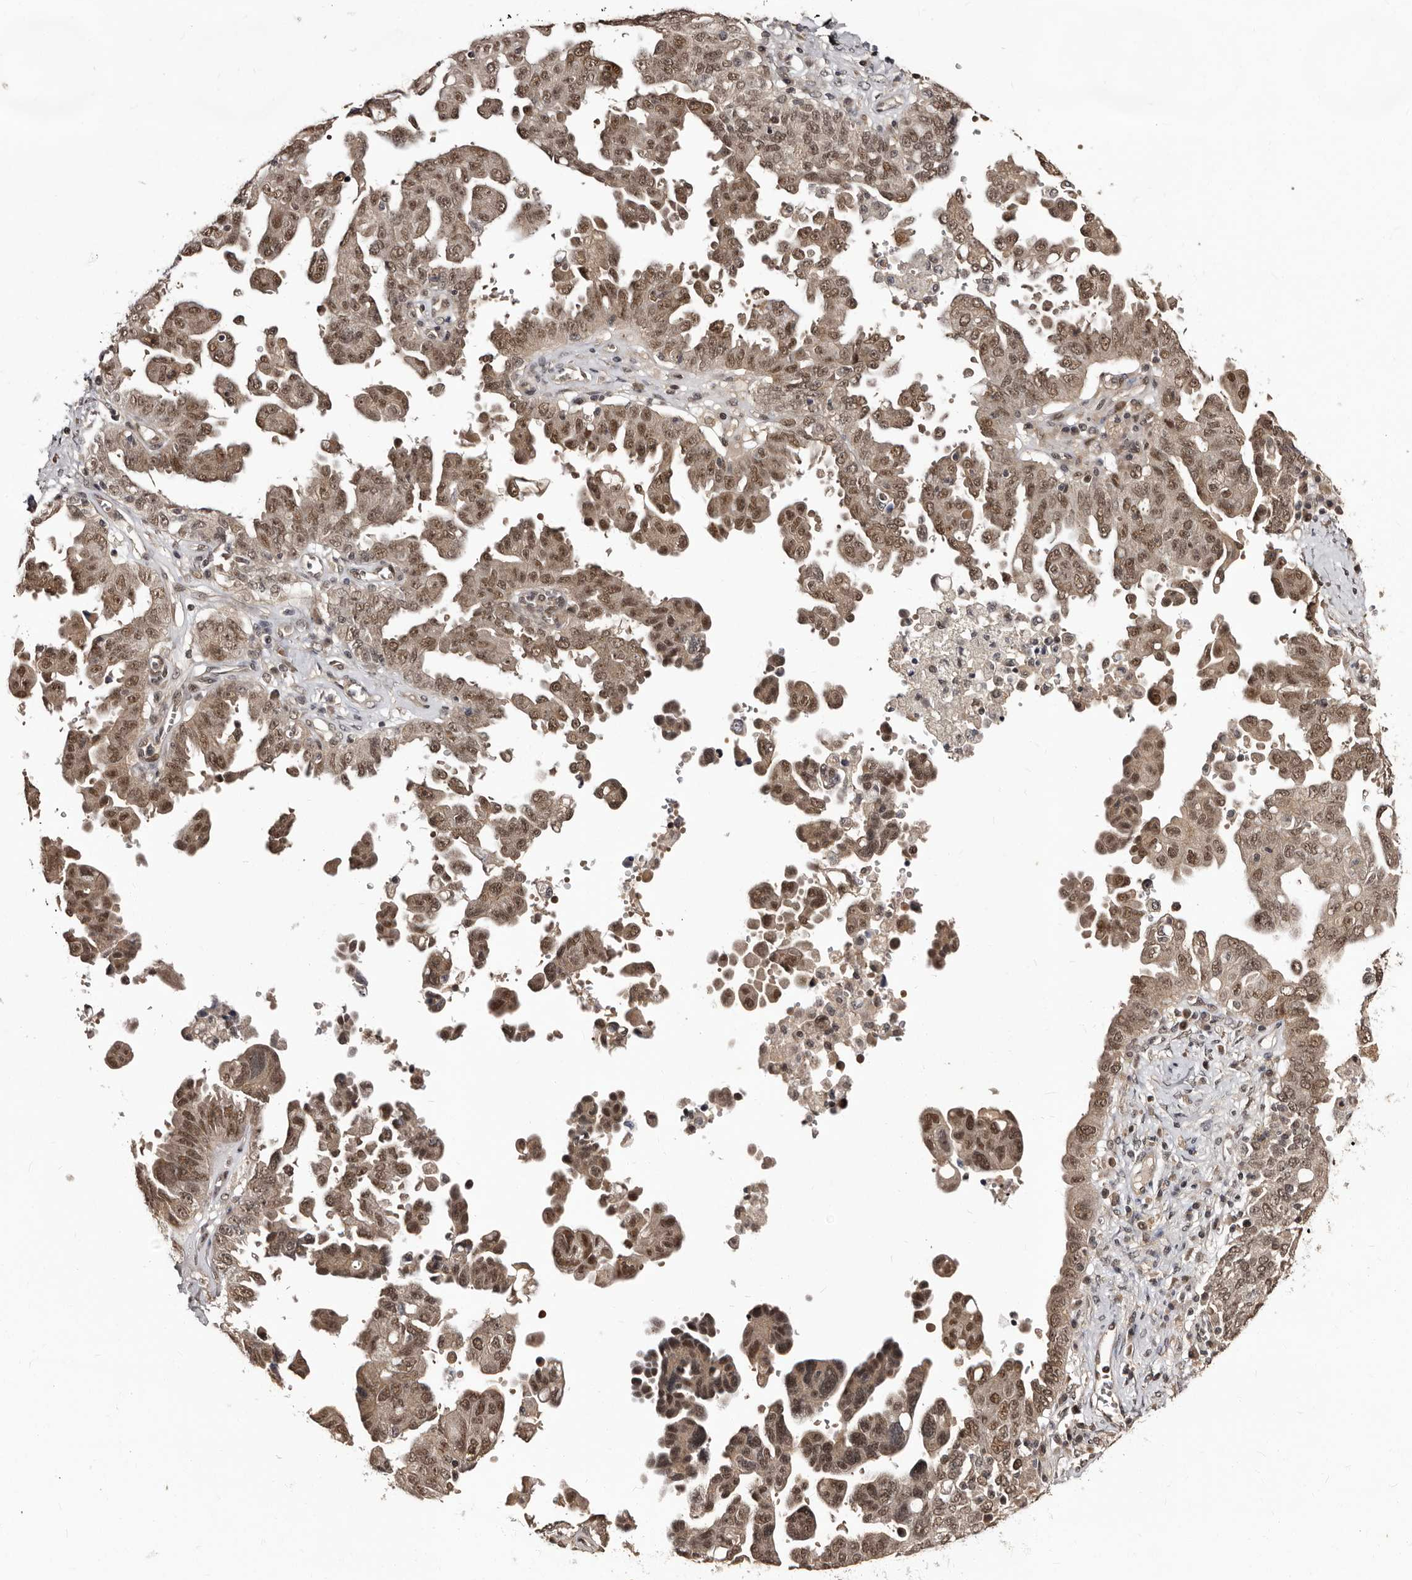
{"staining": {"intensity": "moderate", "quantity": ">75%", "location": "cytoplasmic/membranous,nuclear"}, "tissue": "ovarian cancer", "cell_type": "Tumor cells", "image_type": "cancer", "snomed": [{"axis": "morphology", "description": "Carcinoma, endometroid"}, {"axis": "topography", "description": "Ovary"}], "caption": "Approximately >75% of tumor cells in human endometroid carcinoma (ovarian) show moderate cytoplasmic/membranous and nuclear protein staining as visualized by brown immunohistochemical staining.", "gene": "TBC1D22B", "patient": {"sex": "female", "age": 62}}